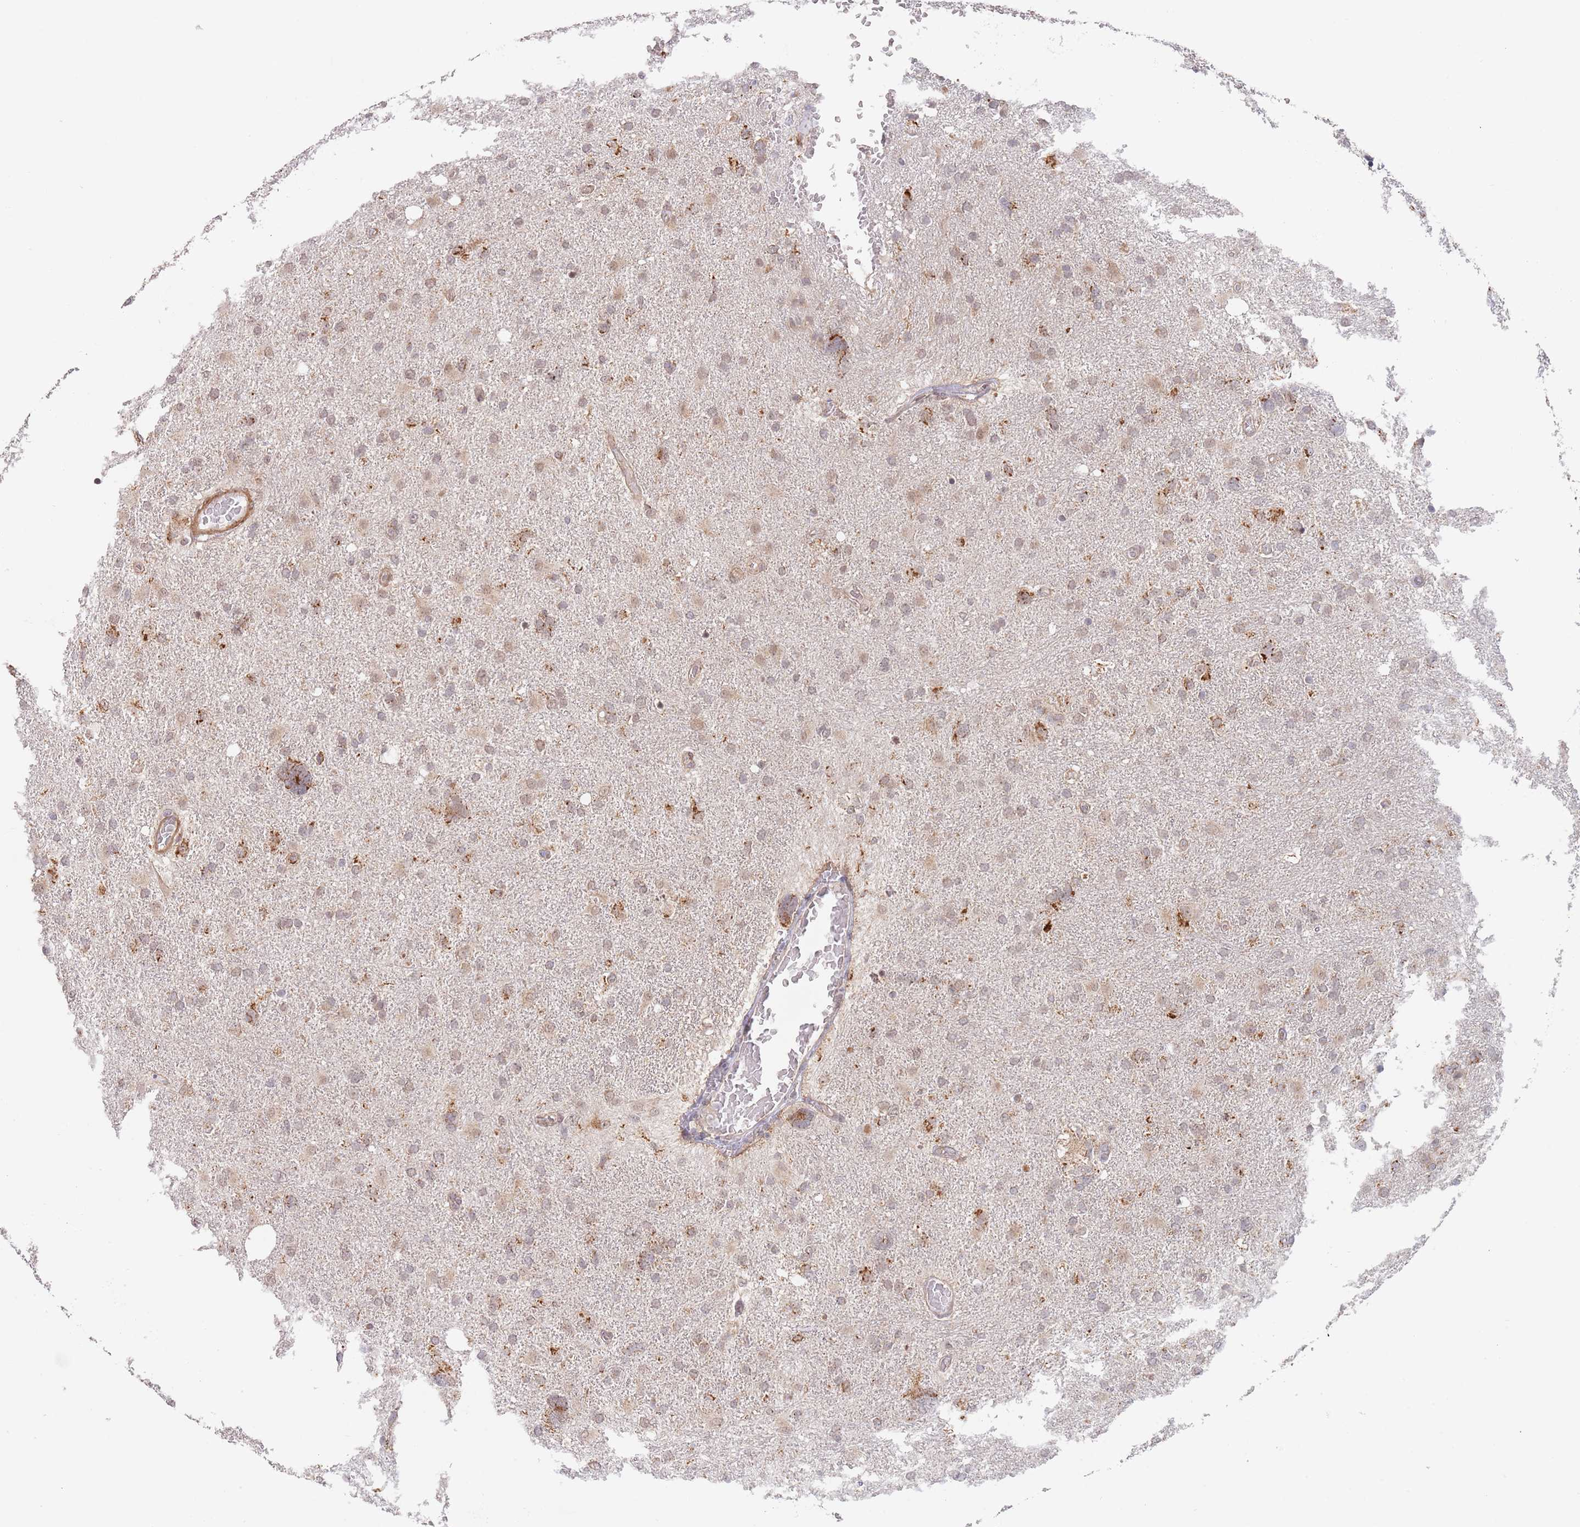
{"staining": {"intensity": "weak", "quantity": ">75%", "location": "cytoplasmic/membranous,nuclear"}, "tissue": "glioma", "cell_type": "Tumor cells", "image_type": "cancer", "snomed": [{"axis": "morphology", "description": "Glioma, malignant, High grade"}, {"axis": "topography", "description": "Brain"}], "caption": "This is an image of IHC staining of high-grade glioma (malignant), which shows weak positivity in the cytoplasmic/membranous and nuclear of tumor cells.", "gene": "UQCC3", "patient": {"sex": "male", "age": 61}}